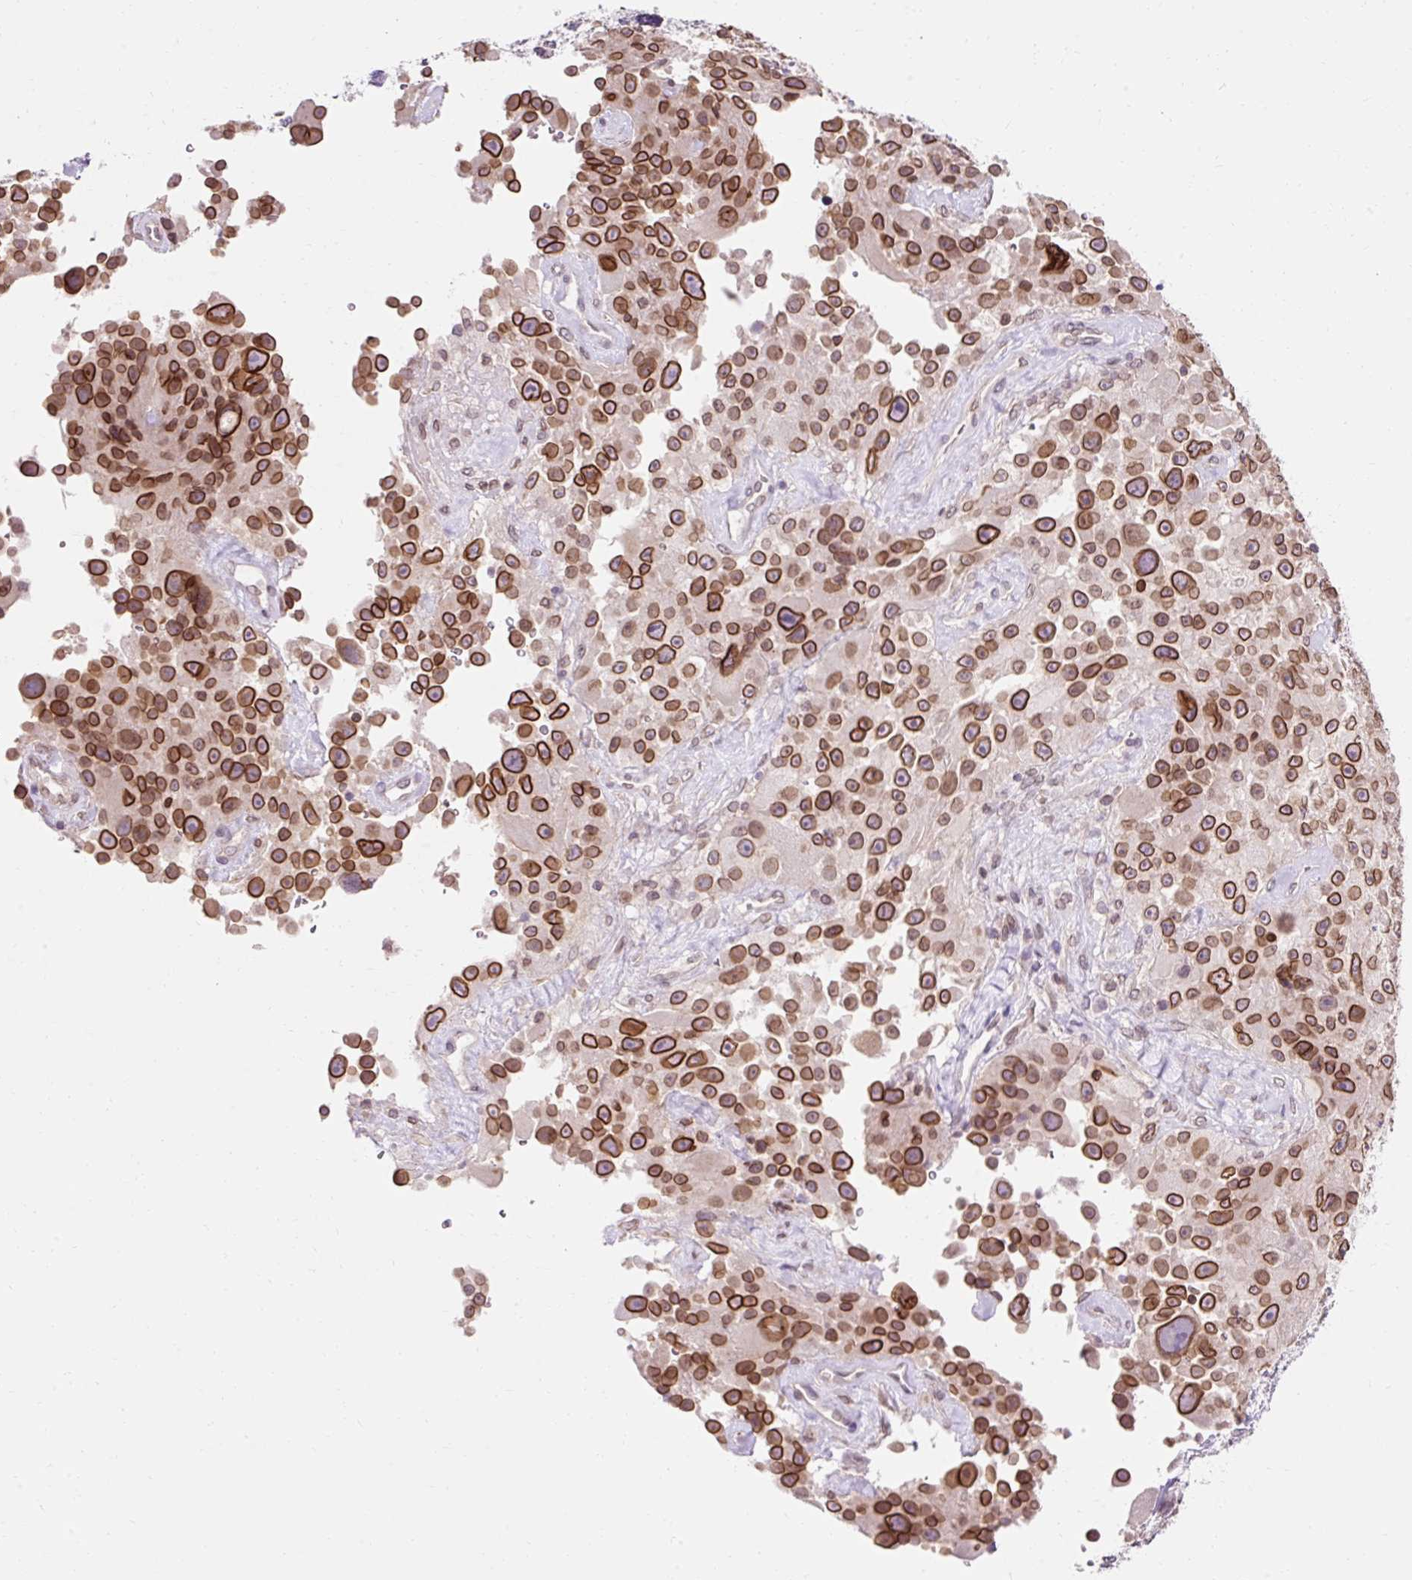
{"staining": {"intensity": "strong", "quantity": ">75%", "location": "cytoplasmic/membranous,nuclear"}, "tissue": "melanoma", "cell_type": "Tumor cells", "image_type": "cancer", "snomed": [{"axis": "morphology", "description": "Malignant melanoma, Metastatic site"}, {"axis": "topography", "description": "Lymph node"}], "caption": "Immunohistochemical staining of melanoma demonstrates high levels of strong cytoplasmic/membranous and nuclear staining in approximately >75% of tumor cells. (DAB = brown stain, brightfield microscopy at high magnification).", "gene": "ZNF610", "patient": {"sex": "male", "age": 62}}